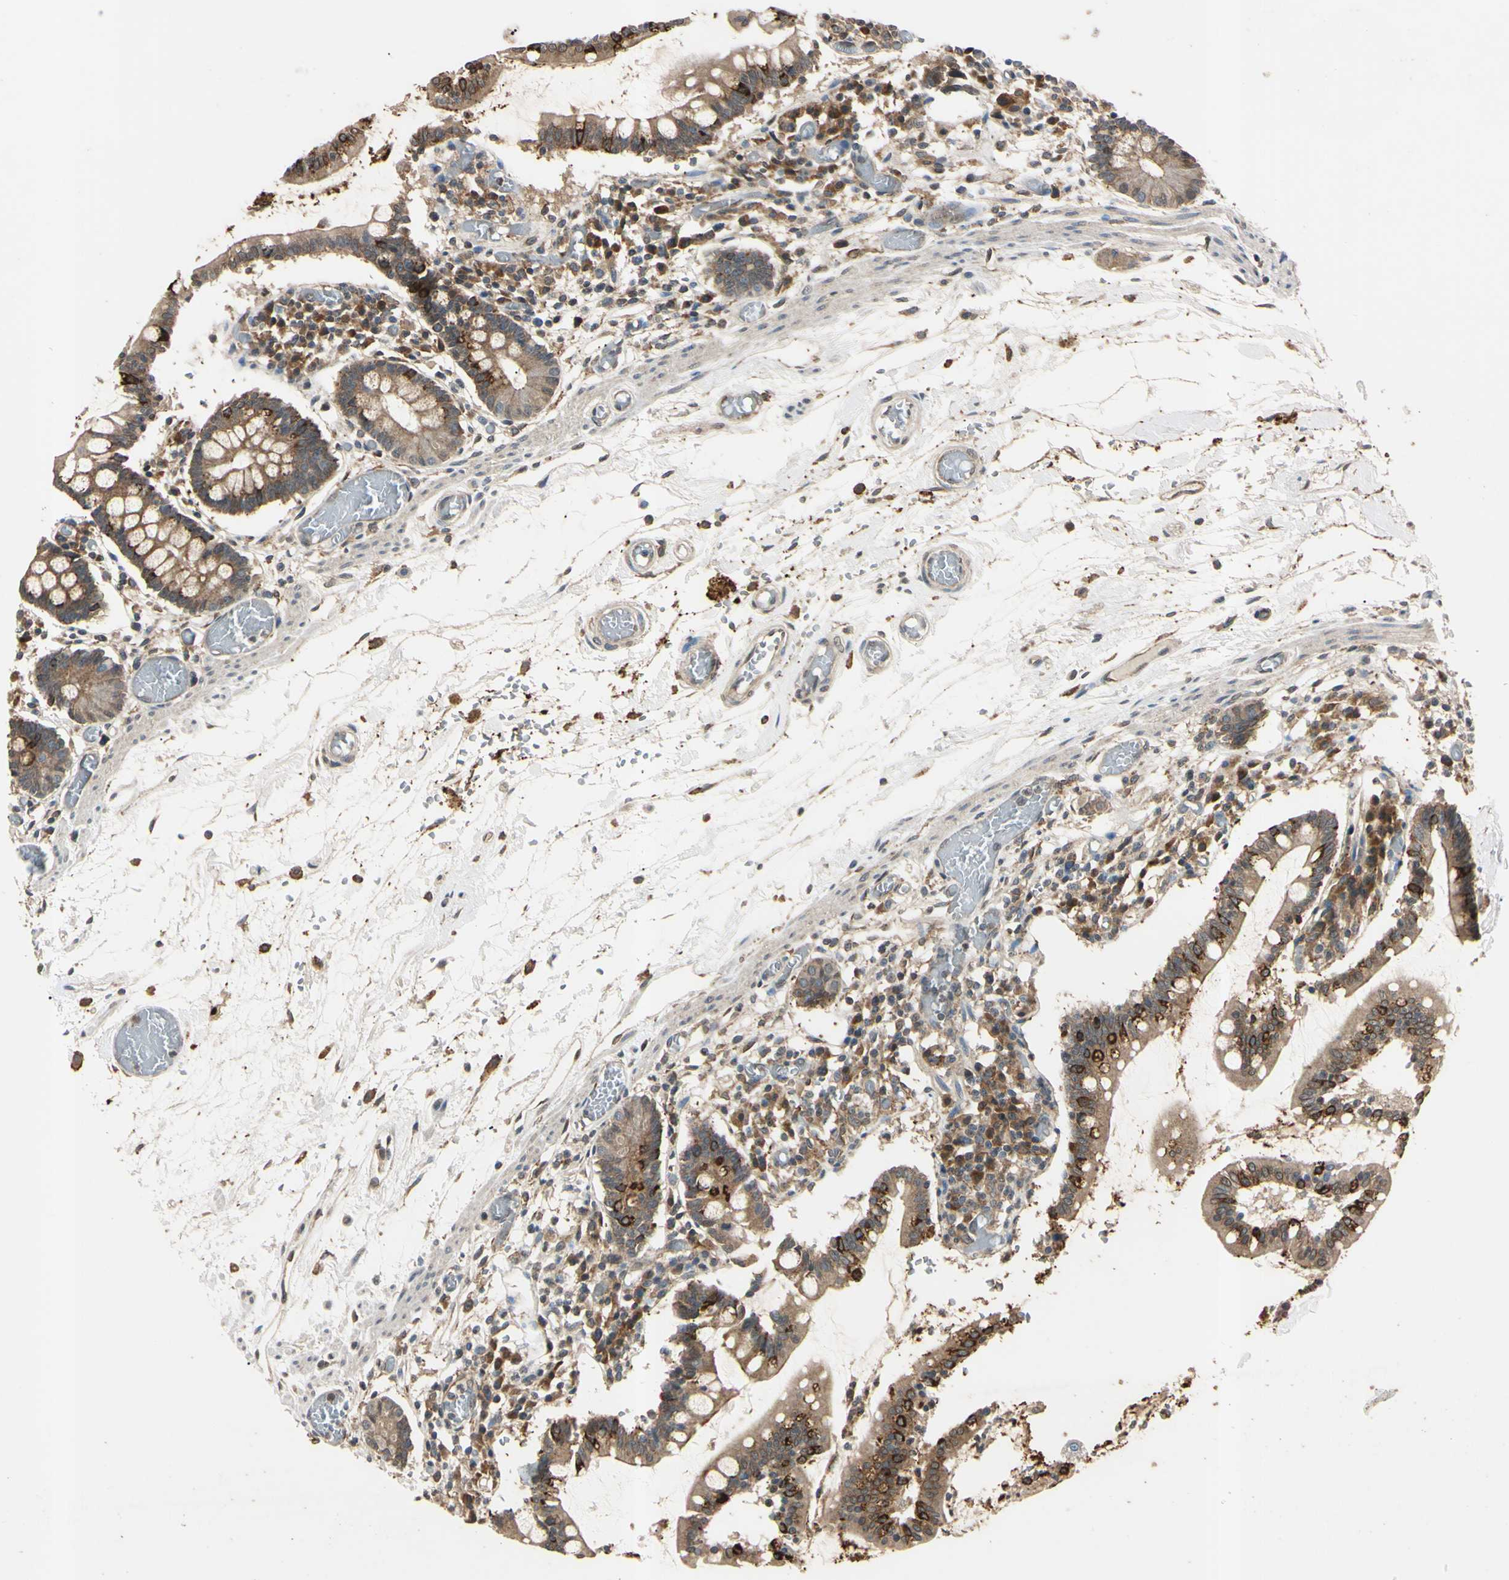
{"staining": {"intensity": "moderate", "quantity": ">75%", "location": "cytoplasmic/membranous"}, "tissue": "small intestine", "cell_type": "Glandular cells", "image_type": "normal", "snomed": [{"axis": "morphology", "description": "Normal tissue, NOS"}, {"axis": "topography", "description": "Small intestine"}], "caption": "Human small intestine stained for a protein (brown) reveals moderate cytoplasmic/membranous positive staining in about >75% of glandular cells.", "gene": "EPN1", "patient": {"sex": "female", "age": 61}}